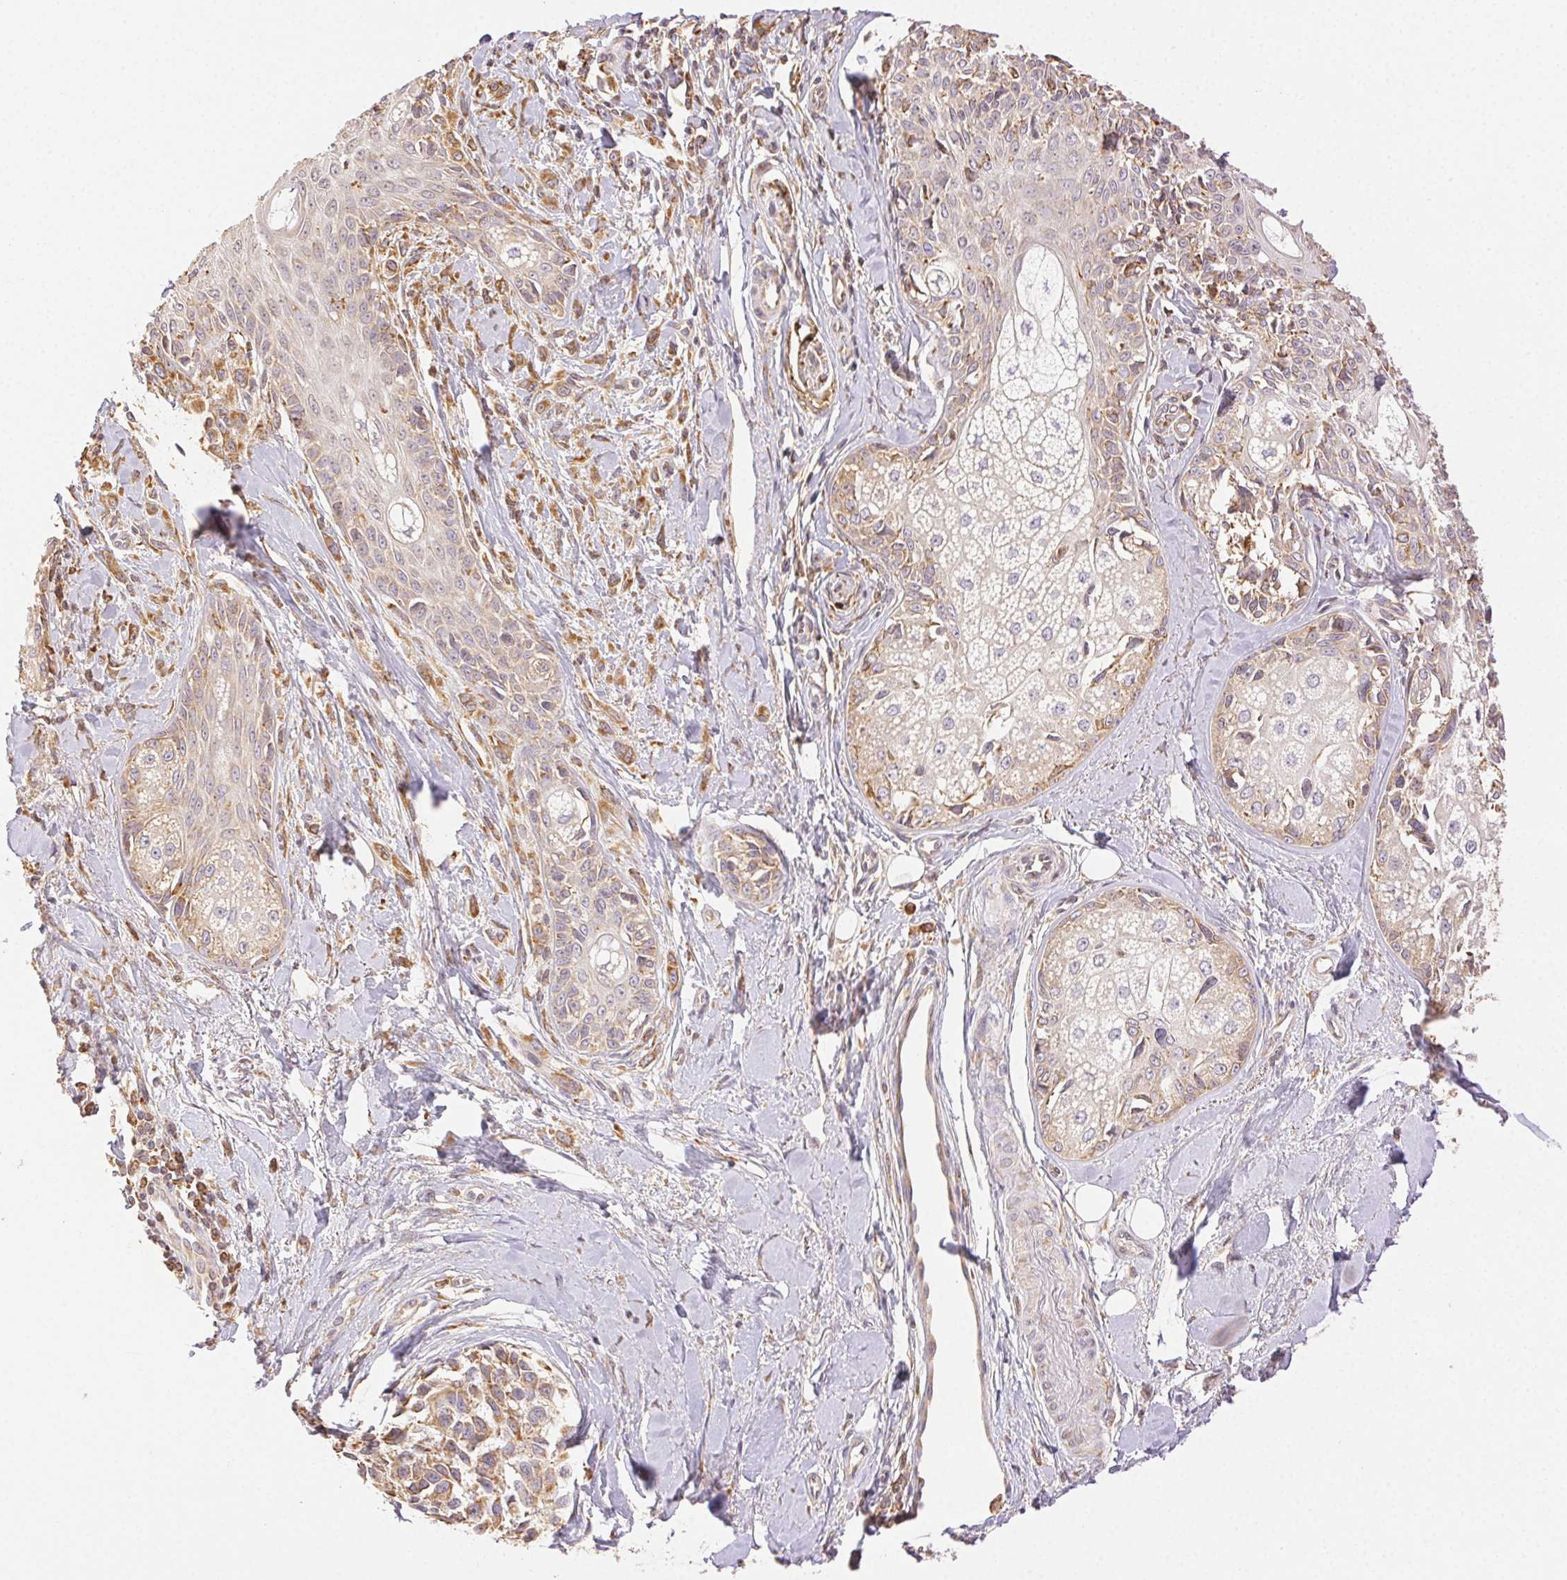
{"staining": {"intensity": "weak", "quantity": "25%-75%", "location": "cytoplasmic/membranous"}, "tissue": "melanoma", "cell_type": "Tumor cells", "image_type": "cancer", "snomed": [{"axis": "morphology", "description": "Malignant melanoma, NOS"}, {"axis": "topography", "description": "Skin"}], "caption": "This photomicrograph reveals immunohistochemistry (IHC) staining of melanoma, with low weak cytoplasmic/membranous expression in about 25%-75% of tumor cells.", "gene": "ENTREP1", "patient": {"sex": "female", "age": 86}}